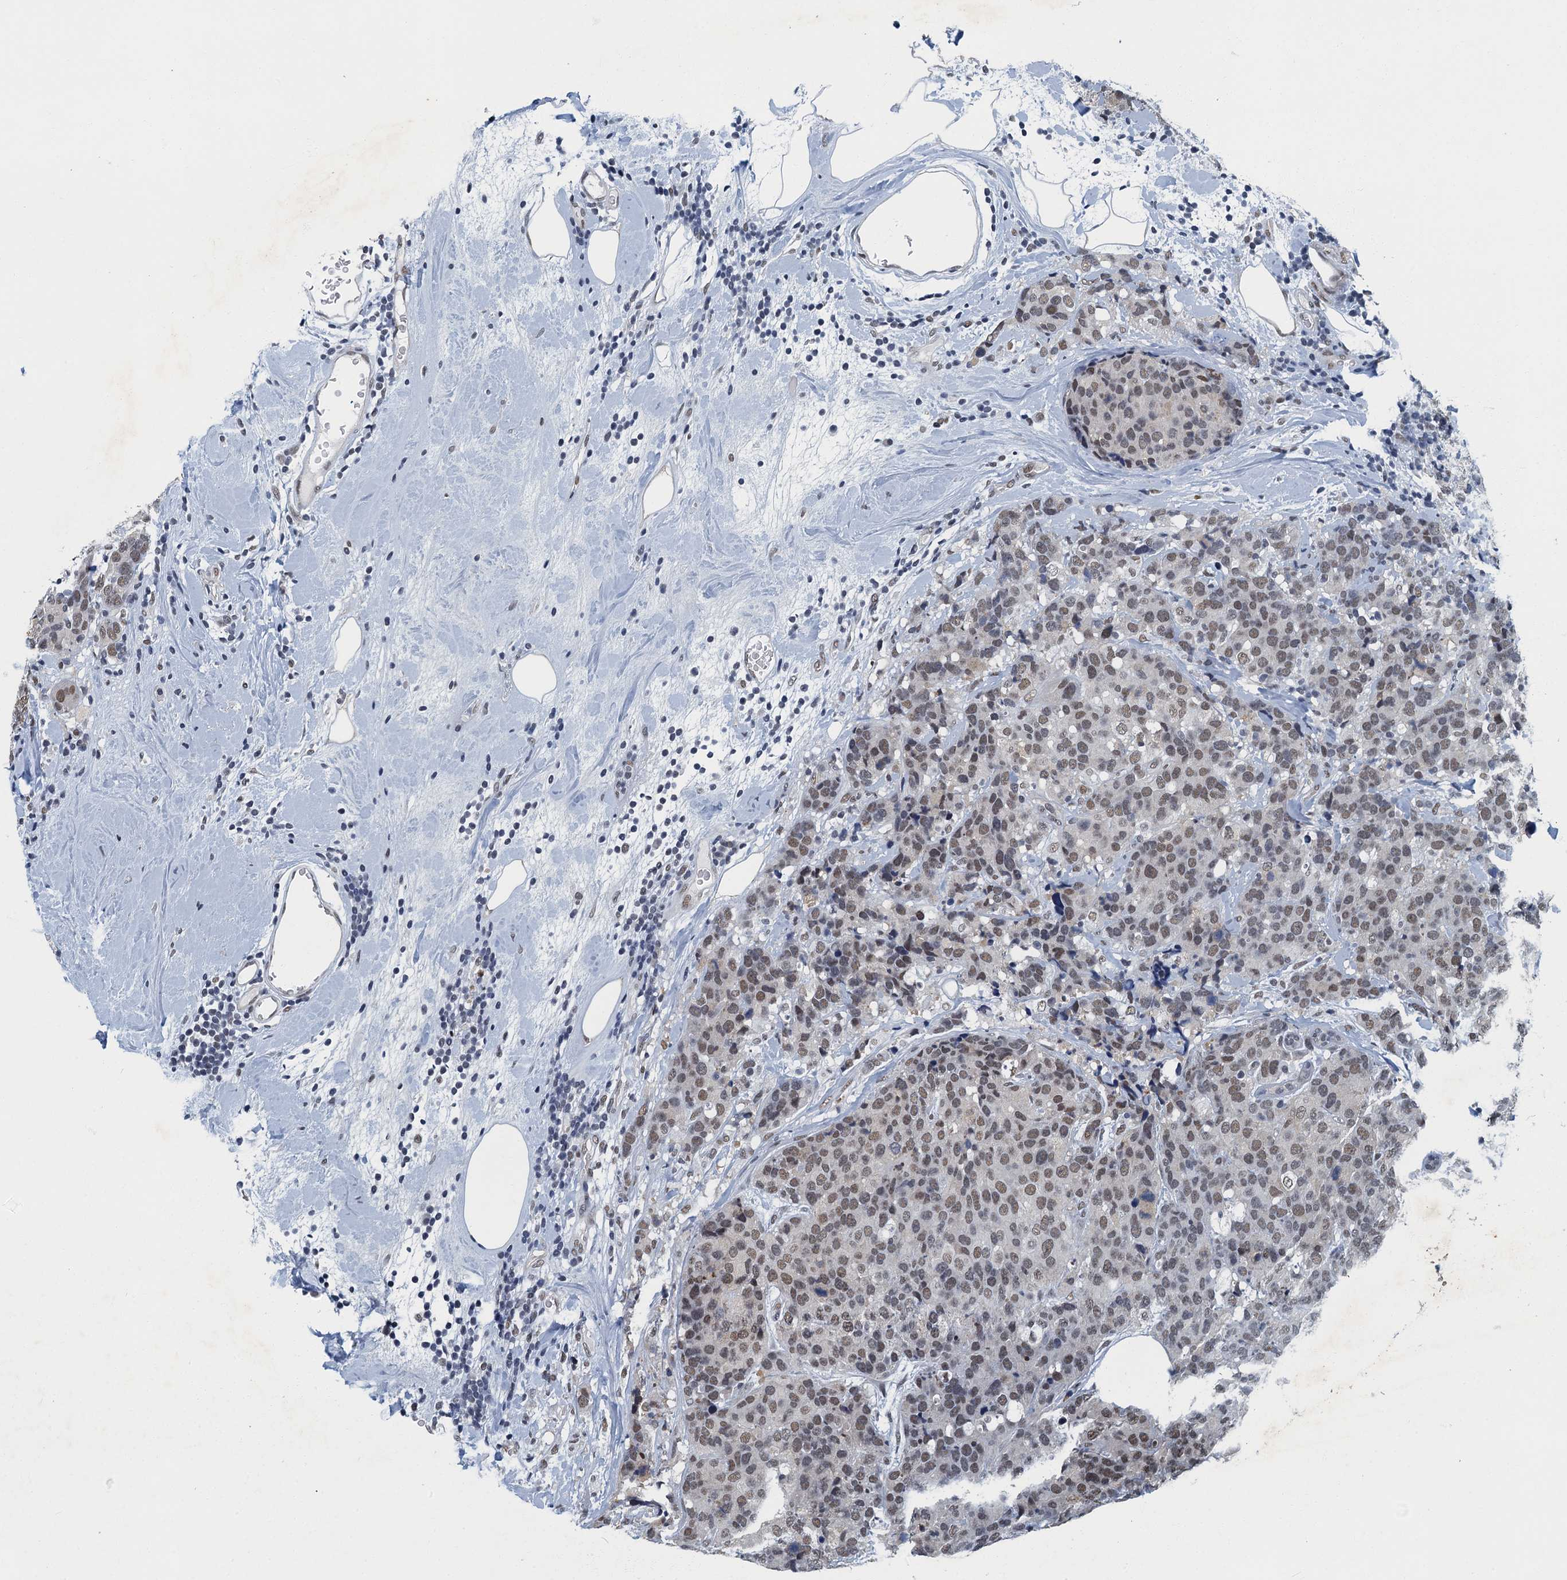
{"staining": {"intensity": "moderate", "quantity": ">75%", "location": "nuclear"}, "tissue": "breast cancer", "cell_type": "Tumor cells", "image_type": "cancer", "snomed": [{"axis": "morphology", "description": "Lobular carcinoma"}, {"axis": "topography", "description": "Breast"}], "caption": "Immunohistochemistry (IHC) photomicrograph of neoplastic tissue: human breast cancer (lobular carcinoma) stained using immunohistochemistry demonstrates medium levels of moderate protein expression localized specifically in the nuclear of tumor cells, appearing as a nuclear brown color.", "gene": "GADL1", "patient": {"sex": "female", "age": 59}}